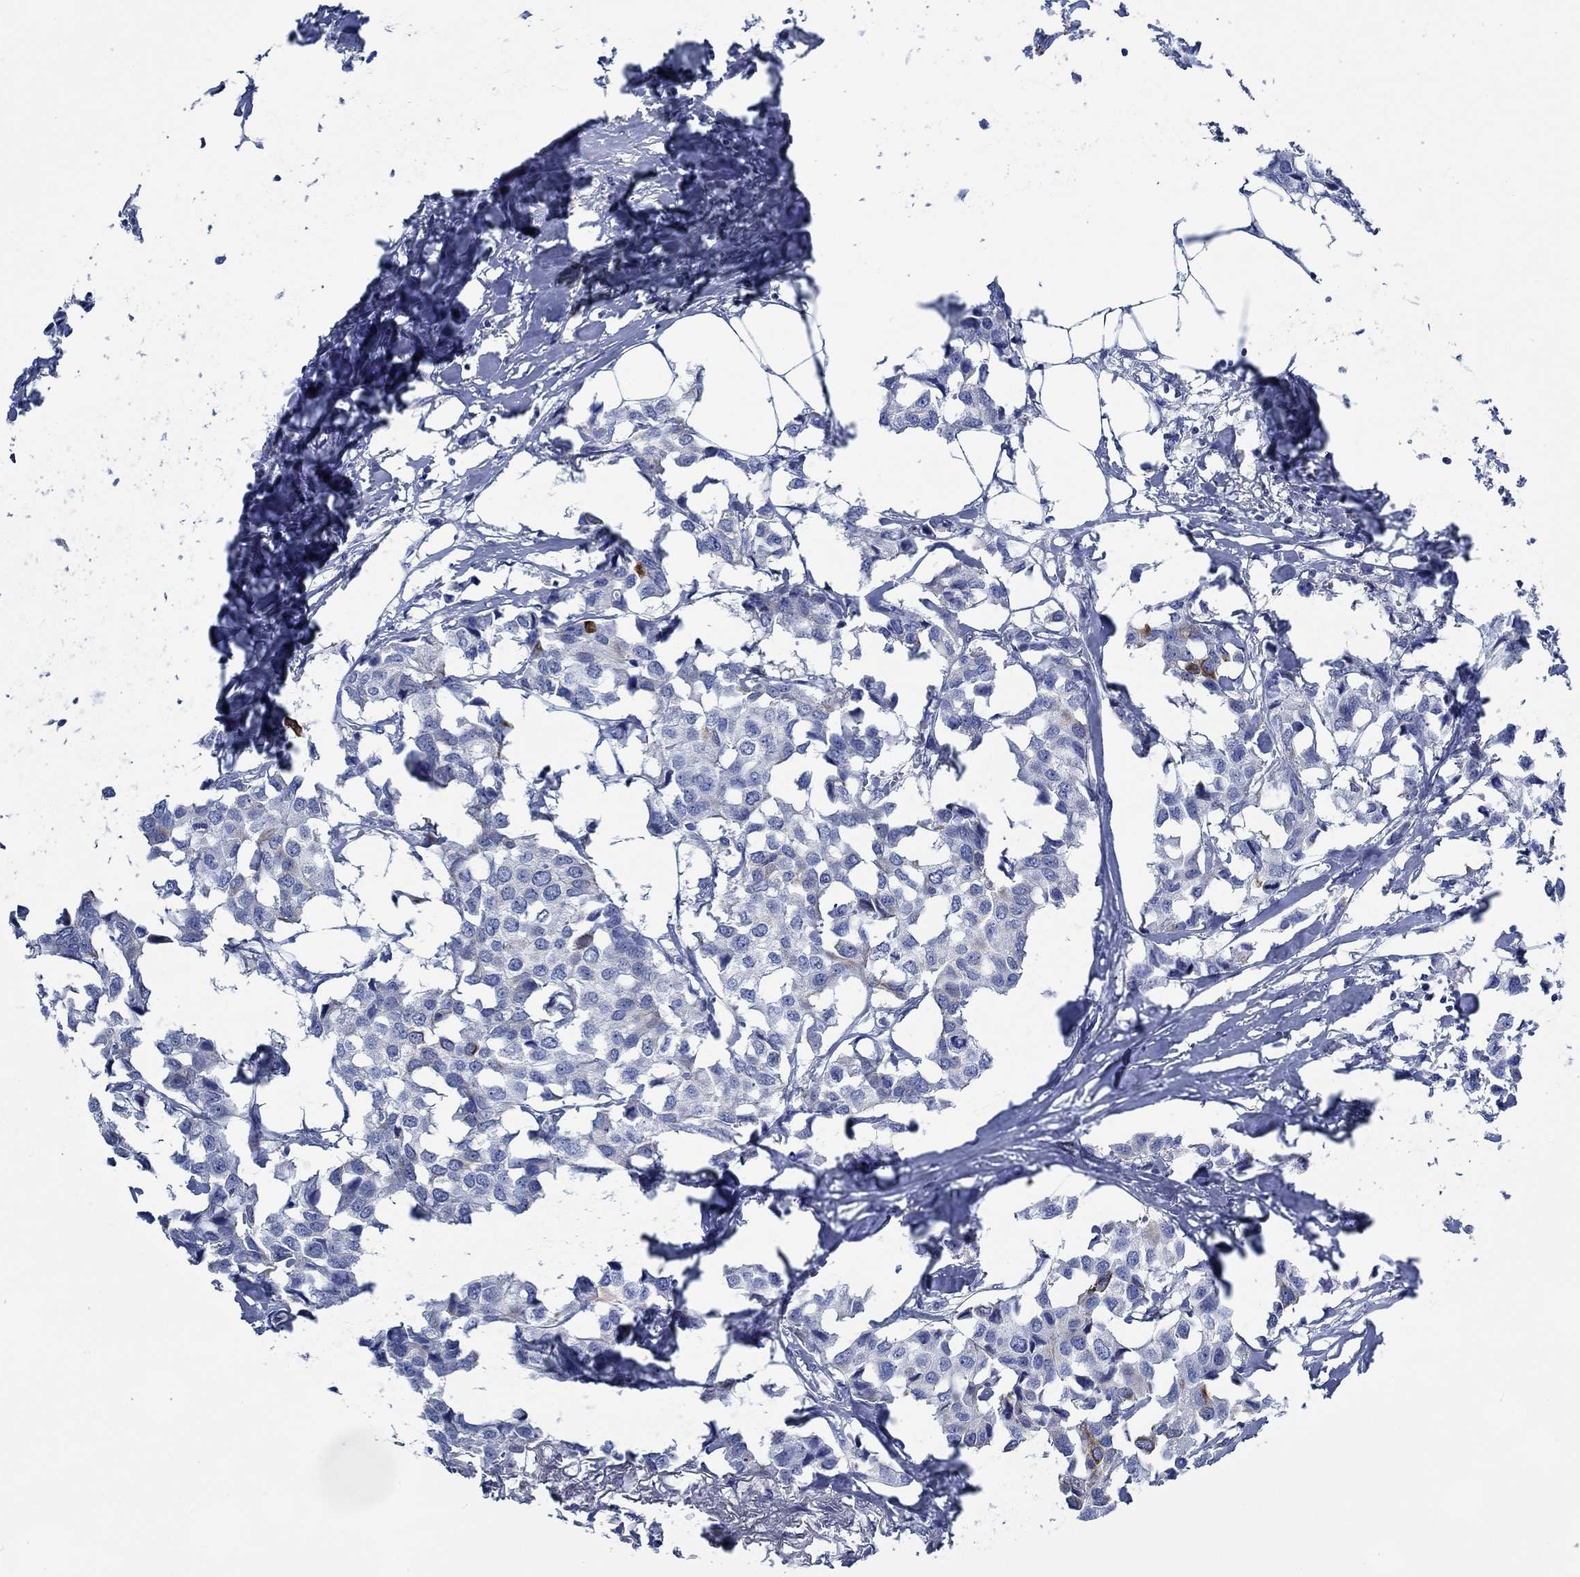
{"staining": {"intensity": "negative", "quantity": "none", "location": "none"}, "tissue": "breast cancer", "cell_type": "Tumor cells", "image_type": "cancer", "snomed": [{"axis": "morphology", "description": "Duct carcinoma"}, {"axis": "topography", "description": "Breast"}], "caption": "The histopathology image demonstrates no significant expression in tumor cells of breast cancer. Brightfield microscopy of immunohistochemistry stained with DAB (3,3'-diaminobenzidine) (brown) and hematoxylin (blue), captured at high magnification.", "gene": "SVEP1", "patient": {"sex": "female", "age": 80}}